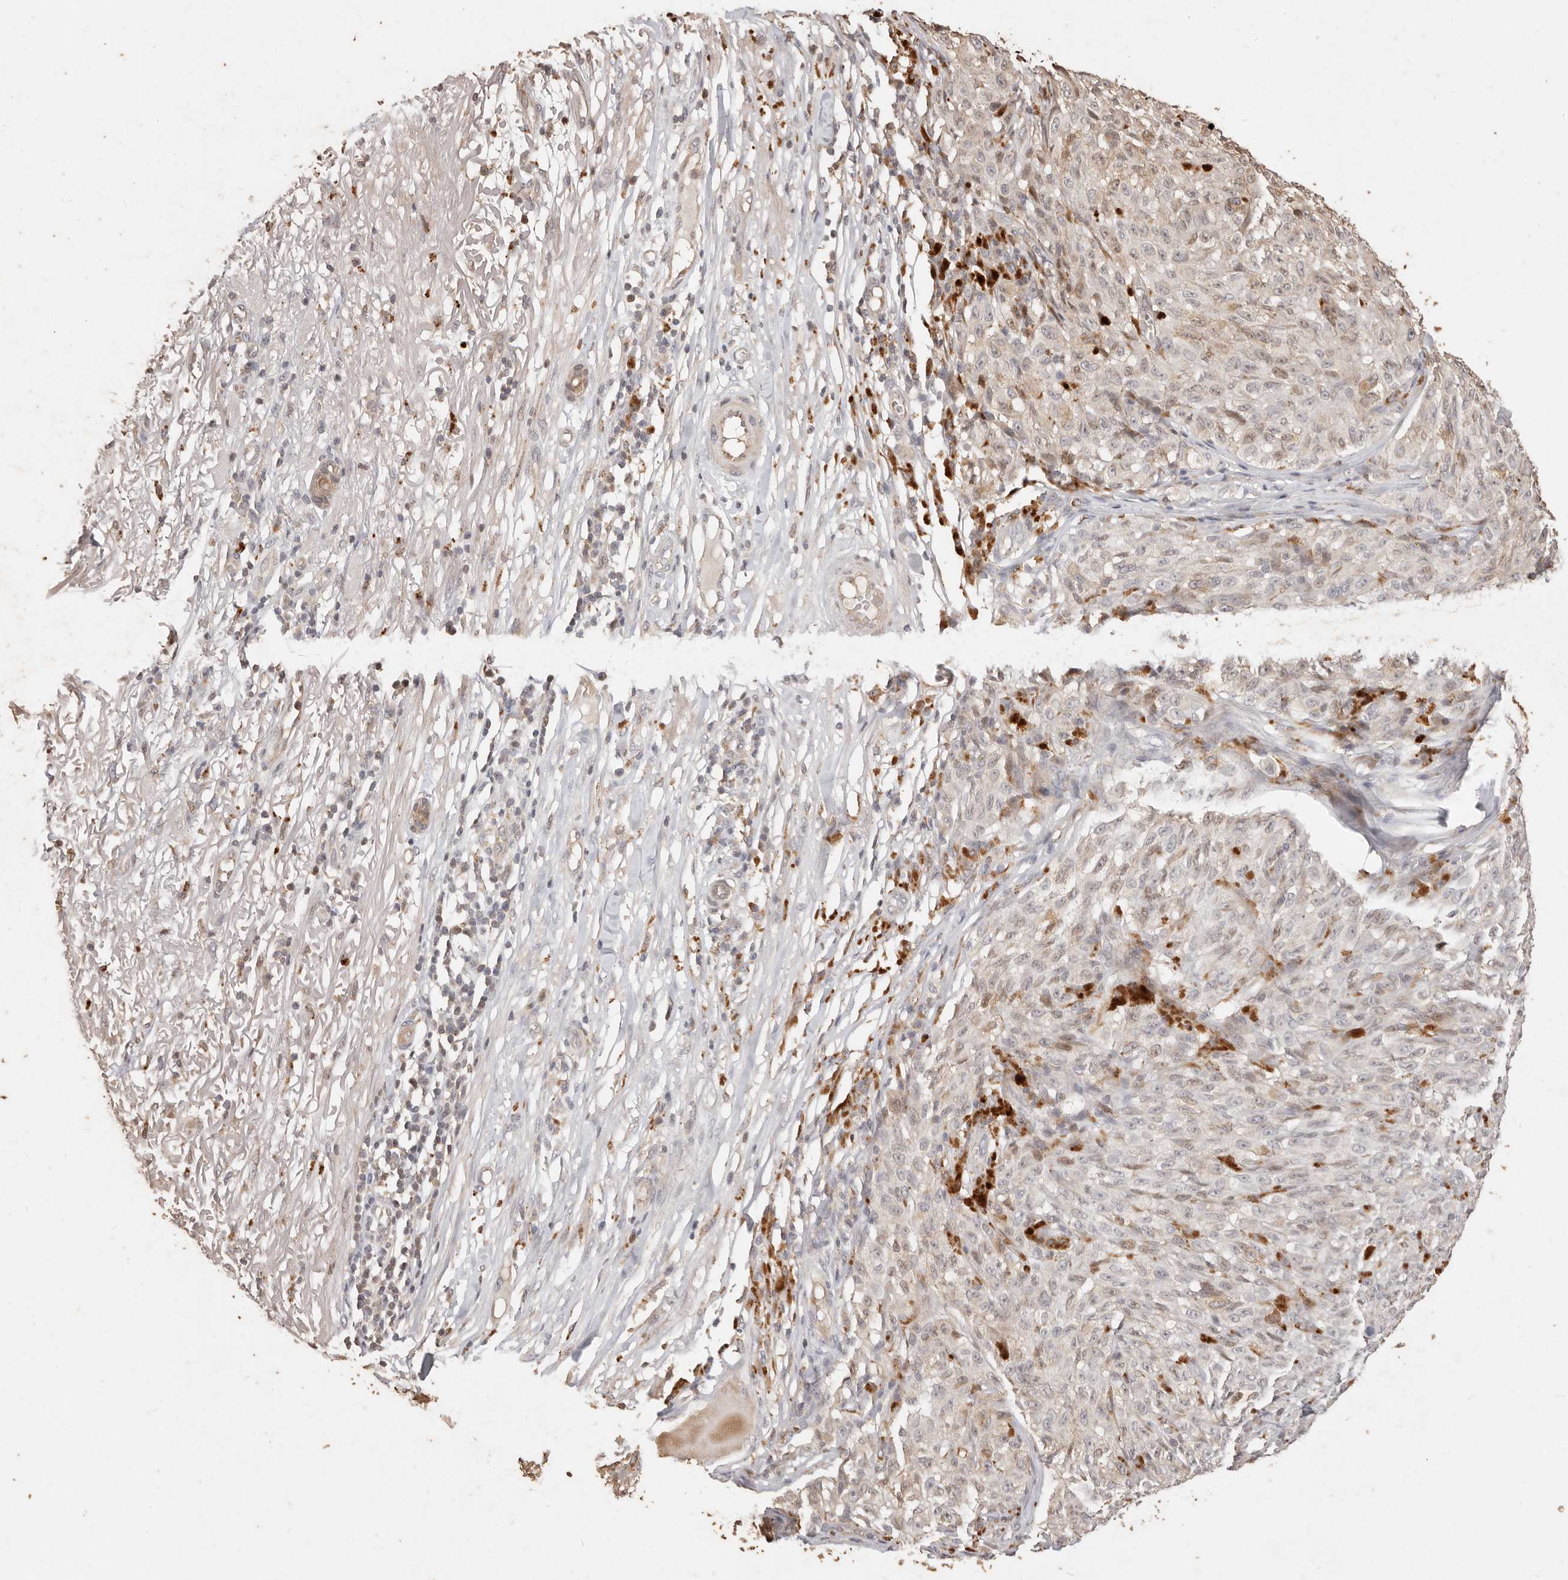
{"staining": {"intensity": "weak", "quantity": "25%-75%", "location": "cytoplasmic/membranous"}, "tissue": "melanoma", "cell_type": "Tumor cells", "image_type": "cancer", "snomed": [{"axis": "morphology", "description": "Malignant melanoma, NOS"}, {"axis": "topography", "description": "Skin"}], "caption": "A brown stain shows weak cytoplasmic/membranous expression of a protein in malignant melanoma tumor cells.", "gene": "KIF9", "patient": {"sex": "female", "age": 82}}